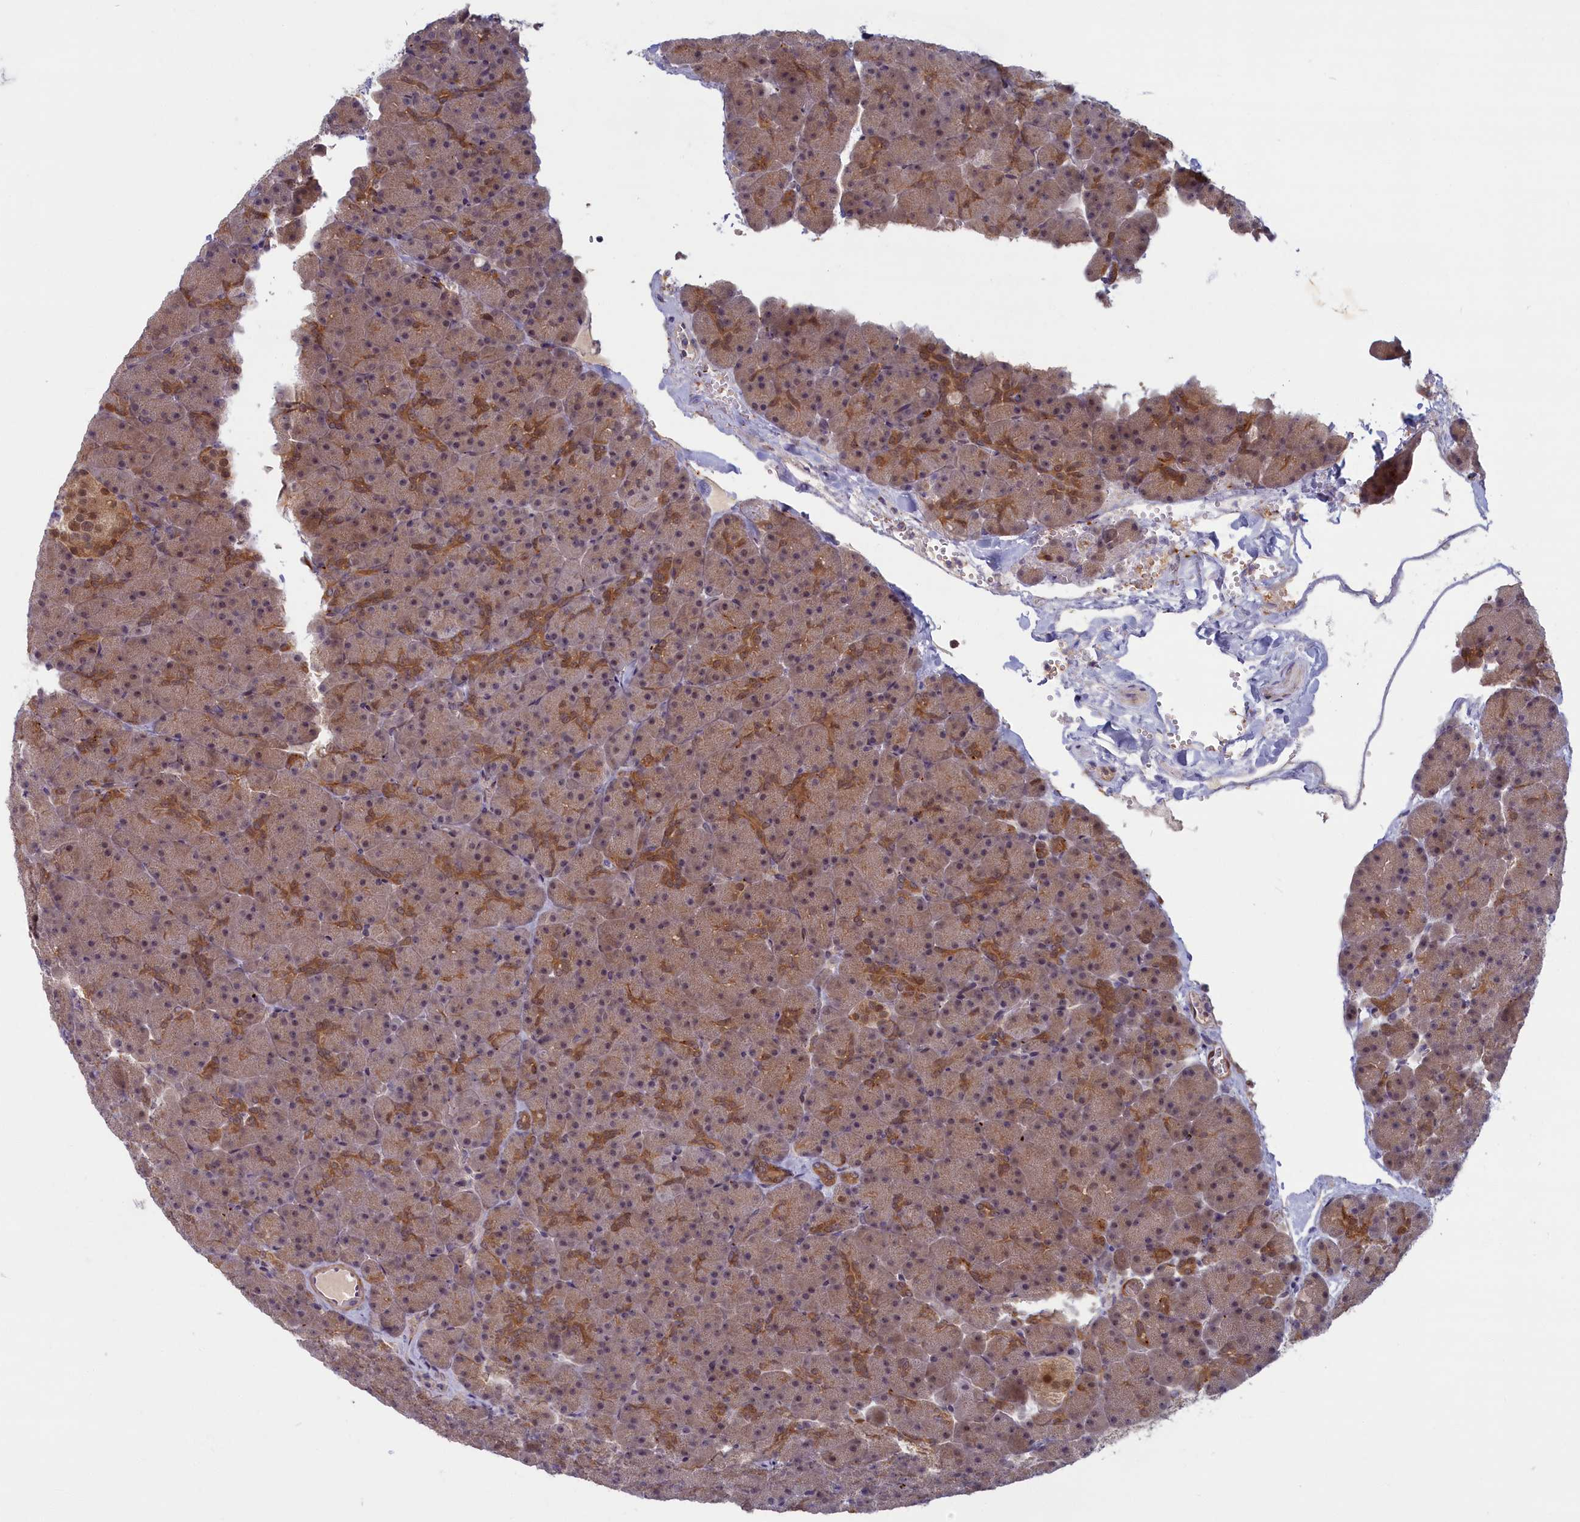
{"staining": {"intensity": "moderate", "quantity": "25%-75%", "location": "cytoplasmic/membranous,nuclear"}, "tissue": "pancreas", "cell_type": "Exocrine glandular cells", "image_type": "normal", "snomed": [{"axis": "morphology", "description": "Normal tissue, NOS"}, {"axis": "topography", "description": "Pancreas"}], "caption": "A medium amount of moderate cytoplasmic/membranous,nuclear positivity is identified in about 25%-75% of exocrine glandular cells in normal pancreas.", "gene": "FCSK", "patient": {"sex": "male", "age": 36}}